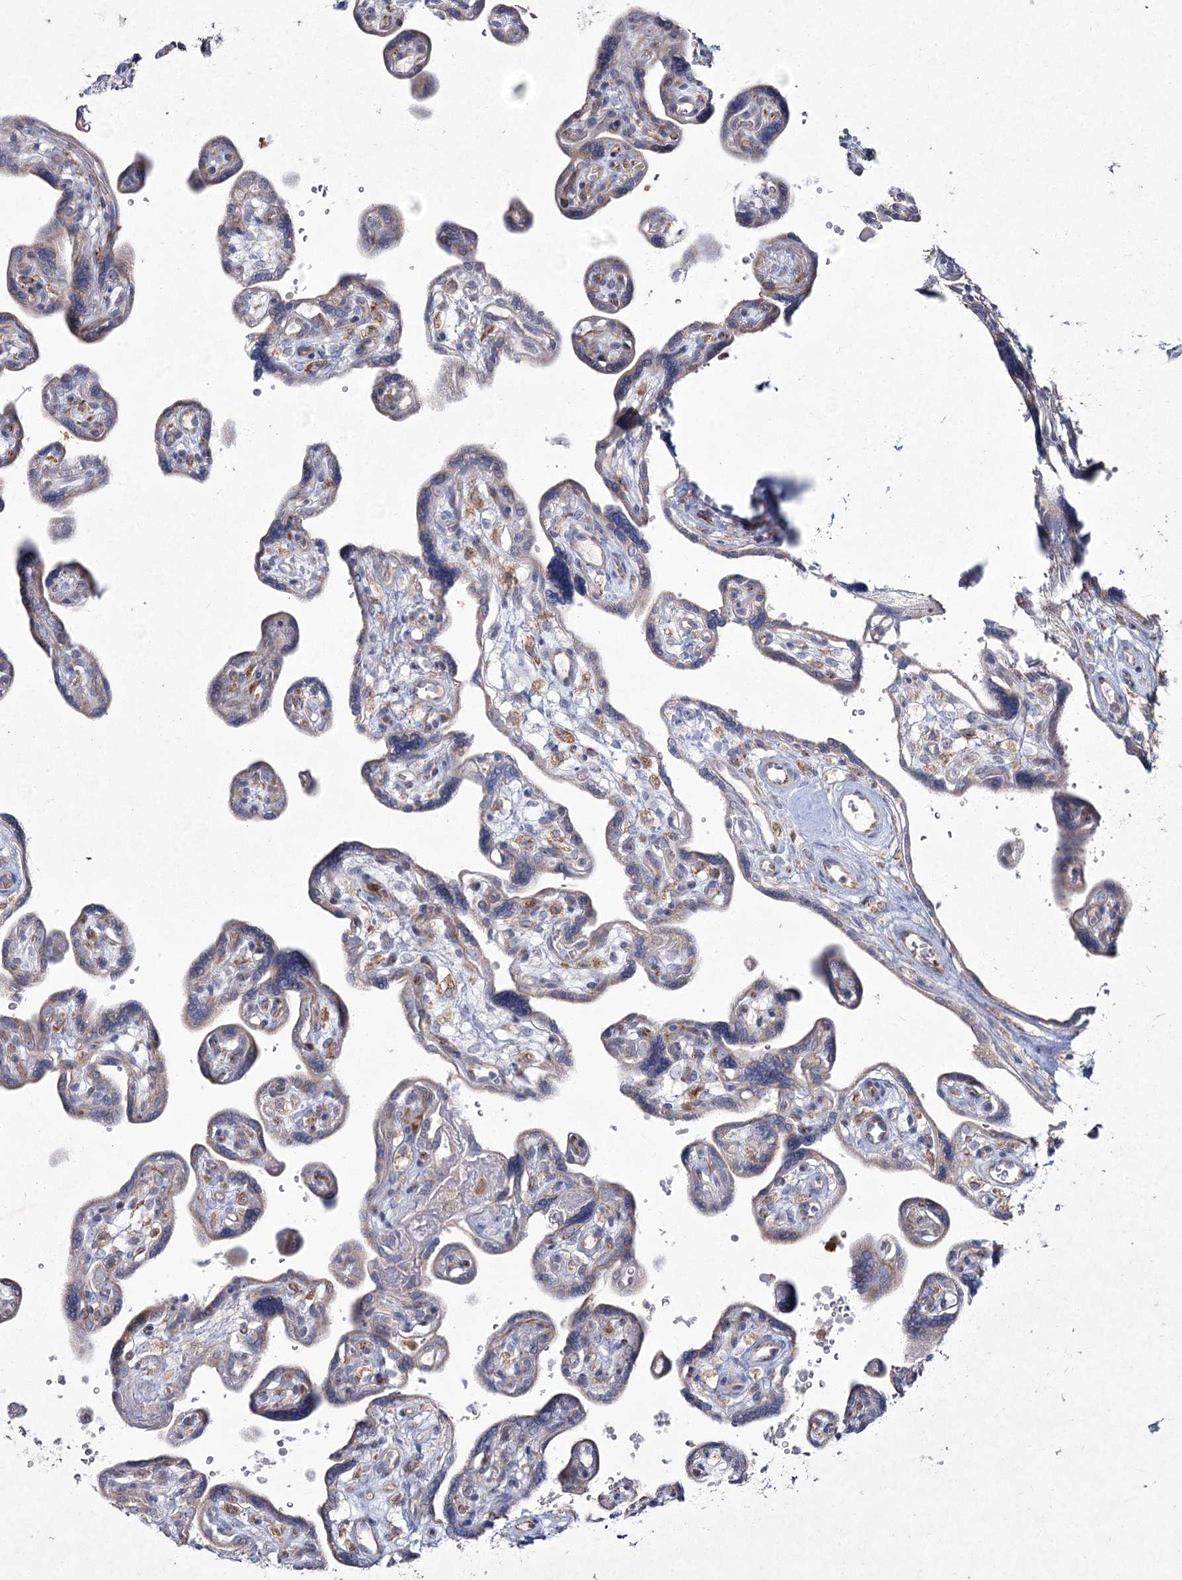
{"staining": {"intensity": "moderate", "quantity": "25%-75%", "location": "cytoplasmic/membranous"}, "tissue": "placenta", "cell_type": "Trophoblastic cells", "image_type": "normal", "snomed": [{"axis": "morphology", "description": "Normal tissue, NOS"}, {"axis": "topography", "description": "Placenta"}], "caption": "Benign placenta shows moderate cytoplasmic/membranous staining in approximately 25%-75% of trophoblastic cells Using DAB (brown) and hematoxylin (blue) stains, captured at high magnification using brightfield microscopy..", "gene": "NIPAL4", "patient": {"sex": "female", "age": 39}}